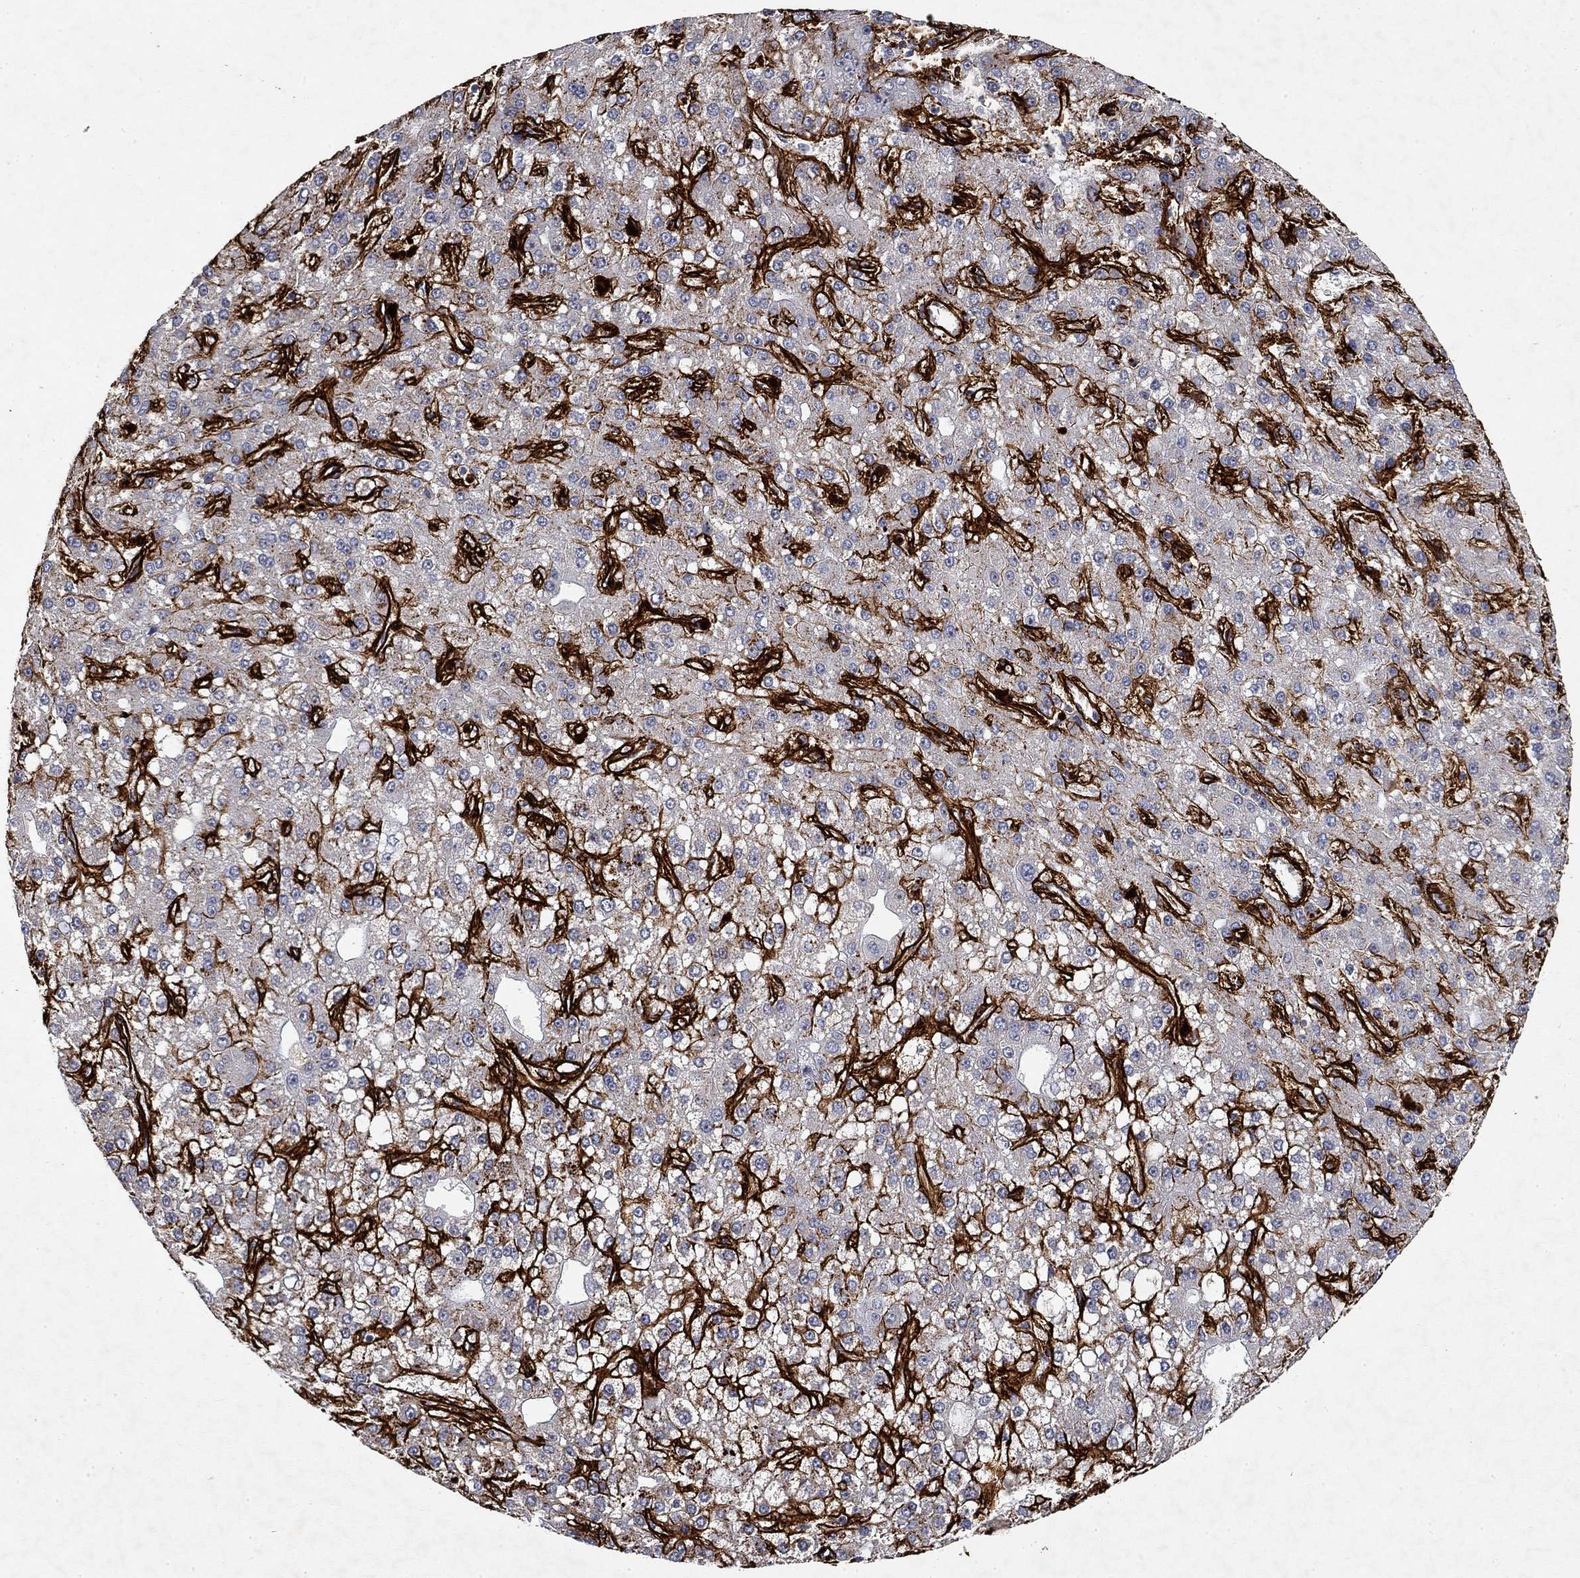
{"staining": {"intensity": "negative", "quantity": "none", "location": "none"}, "tissue": "liver cancer", "cell_type": "Tumor cells", "image_type": "cancer", "snomed": [{"axis": "morphology", "description": "Carcinoma, Hepatocellular, NOS"}, {"axis": "topography", "description": "Liver"}], "caption": "Liver hepatocellular carcinoma was stained to show a protein in brown. There is no significant positivity in tumor cells.", "gene": "COL4A2", "patient": {"sex": "male", "age": 67}}